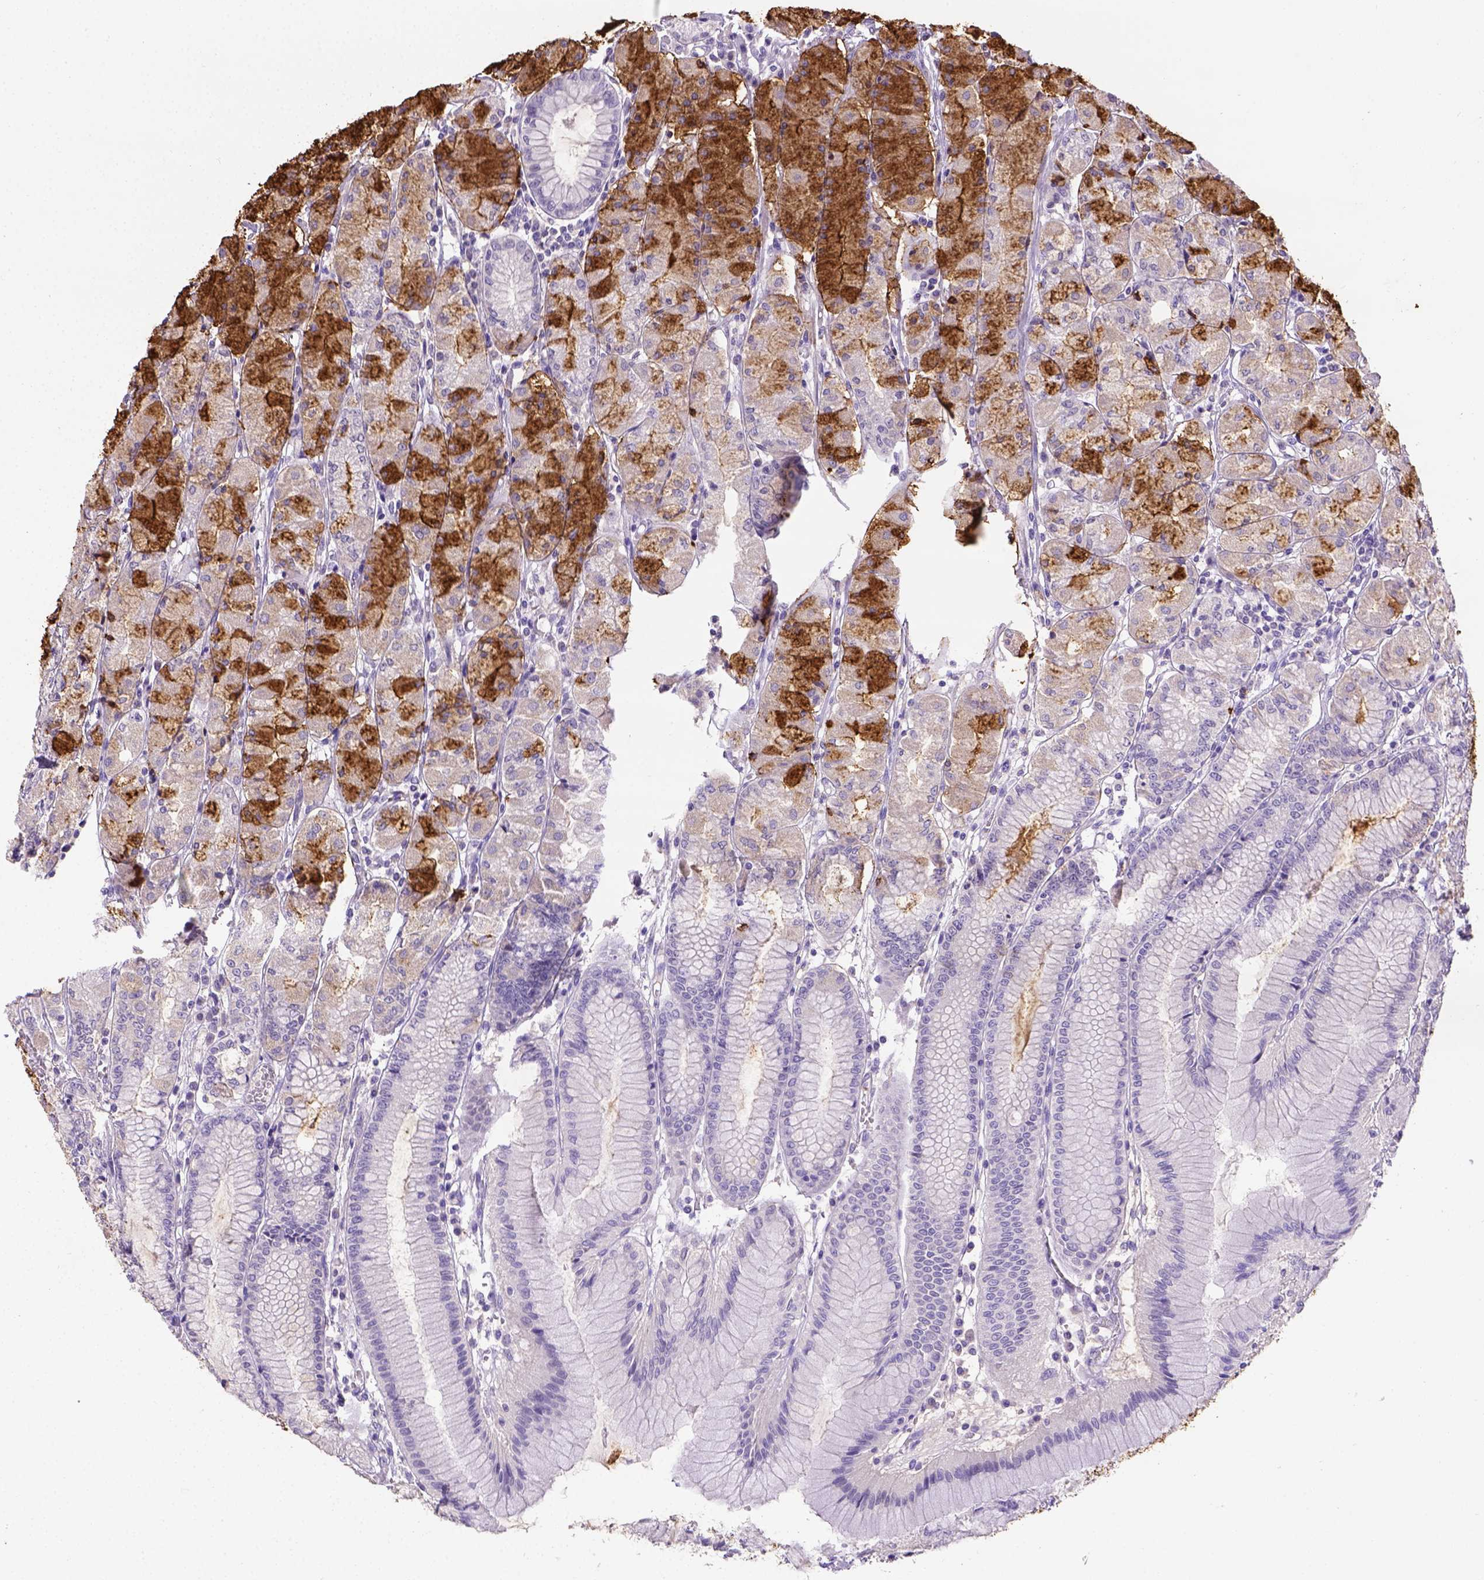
{"staining": {"intensity": "moderate", "quantity": "25%-75%", "location": "cytoplasmic/membranous"}, "tissue": "stomach", "cell_type": "Glandular cells", "image_type": "normal", "snomed": [{"axis": "morphology", "description": "Normal tissue, NOS"}, {"axis": "topography", "description": "Stomach, upper"}], "caption": "A histopathology image of human stomach stained for a protein exhibits moderate cytoplasmic/membranous brown staining in glandular cells.", "gene": "B3GAT1", "patient": {"sex": "male", "age": 69}}